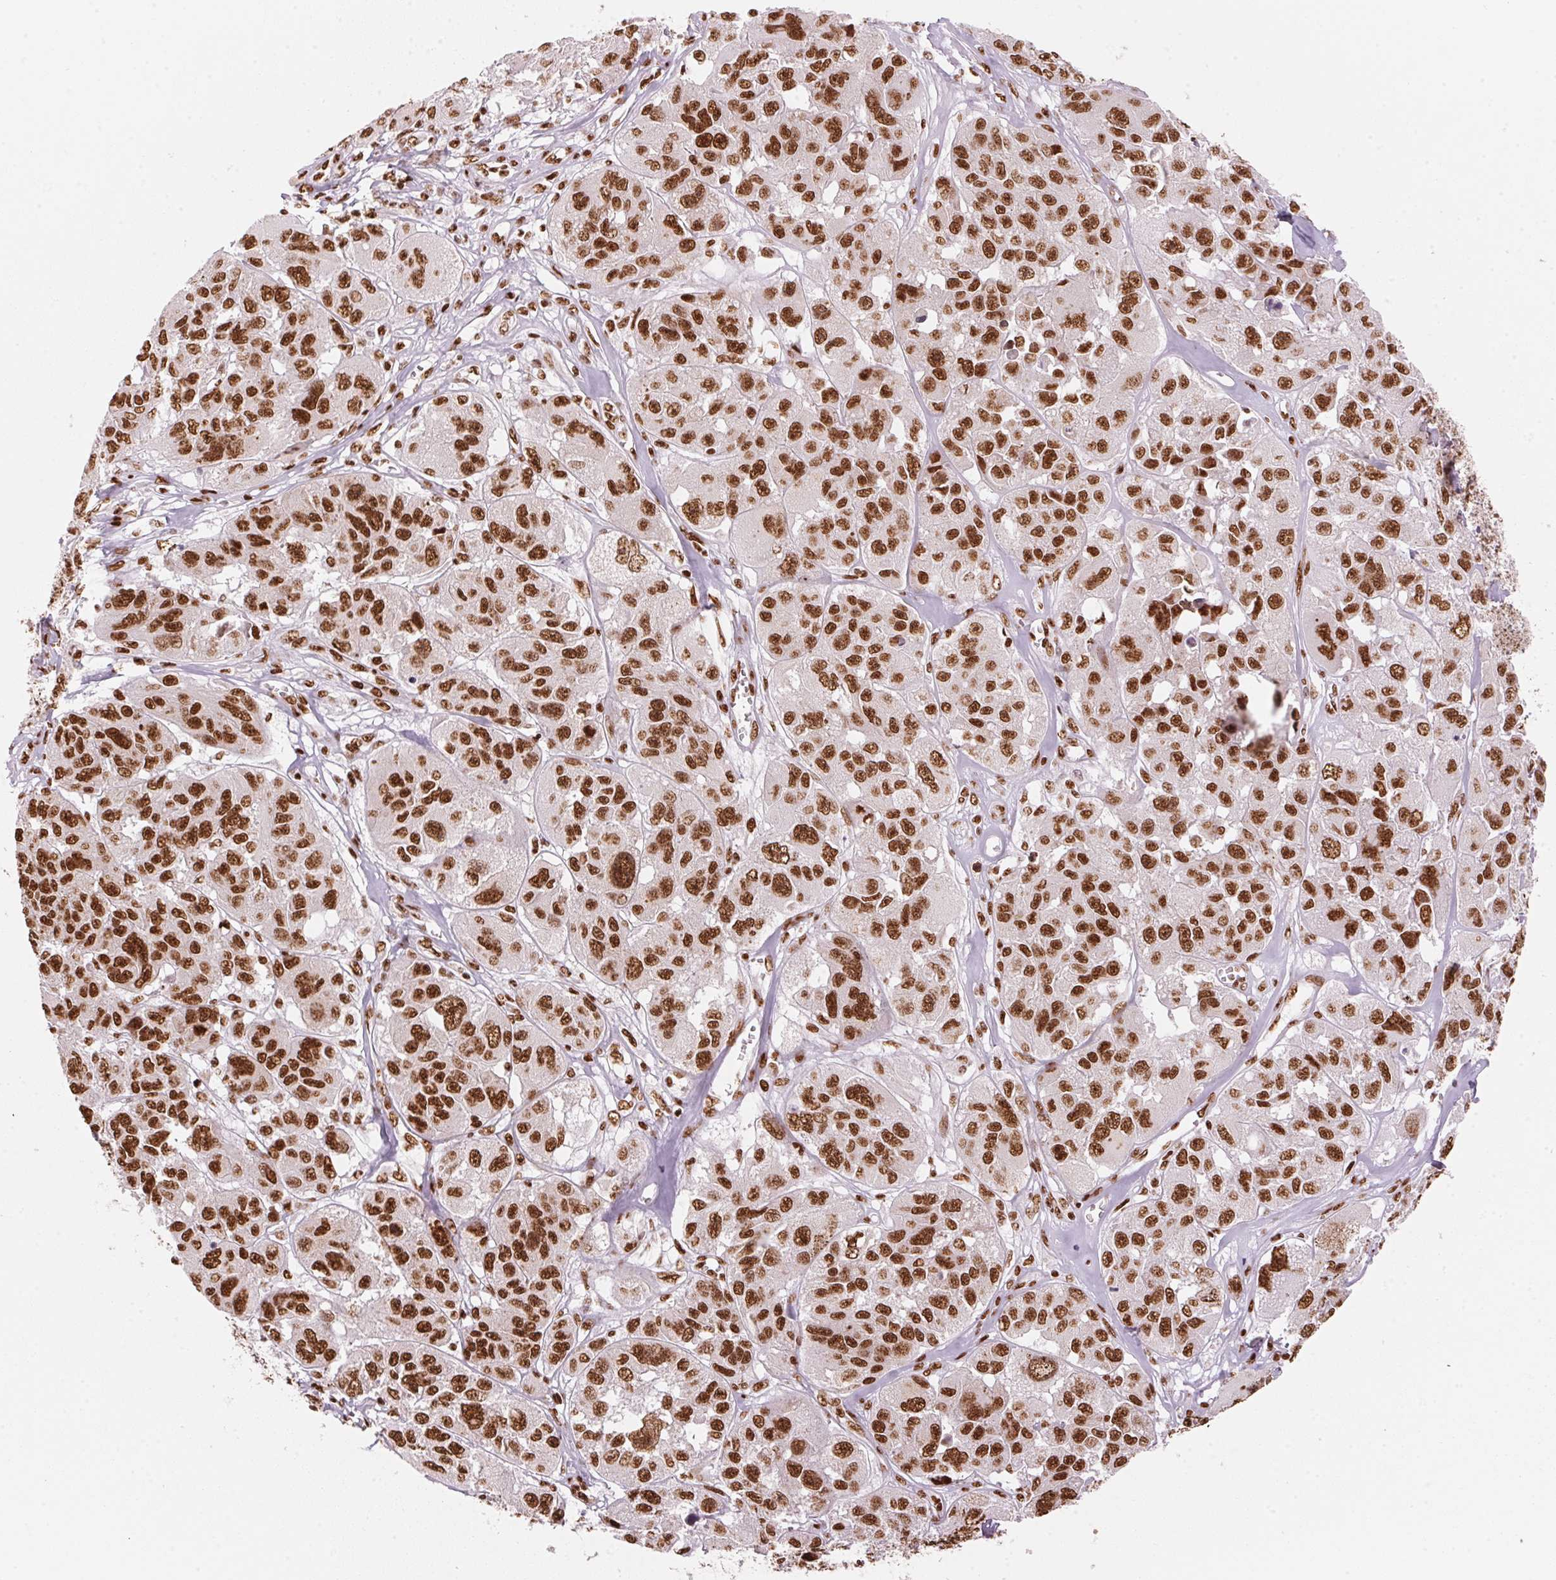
{"staining": {"intensity": "strong", "quantity": ">75%", "location": "nuclear"}, "tissue": "melanoma", "cell_type": "Tumor cells", "image_type": "cancer", "snomed": [{"axis": "morphology", "description": "Malignant melanoma, NOS"}, {"axis": "topography", "description": "Skin"}], "caption": "DAB immunohistochemical staining of malignant melanoma demonstrates strong nuclear protein positivity in approximately >75% of tumor cells.", "gene": "NXF1", "patient": {"sex": "female", "age": 66}}